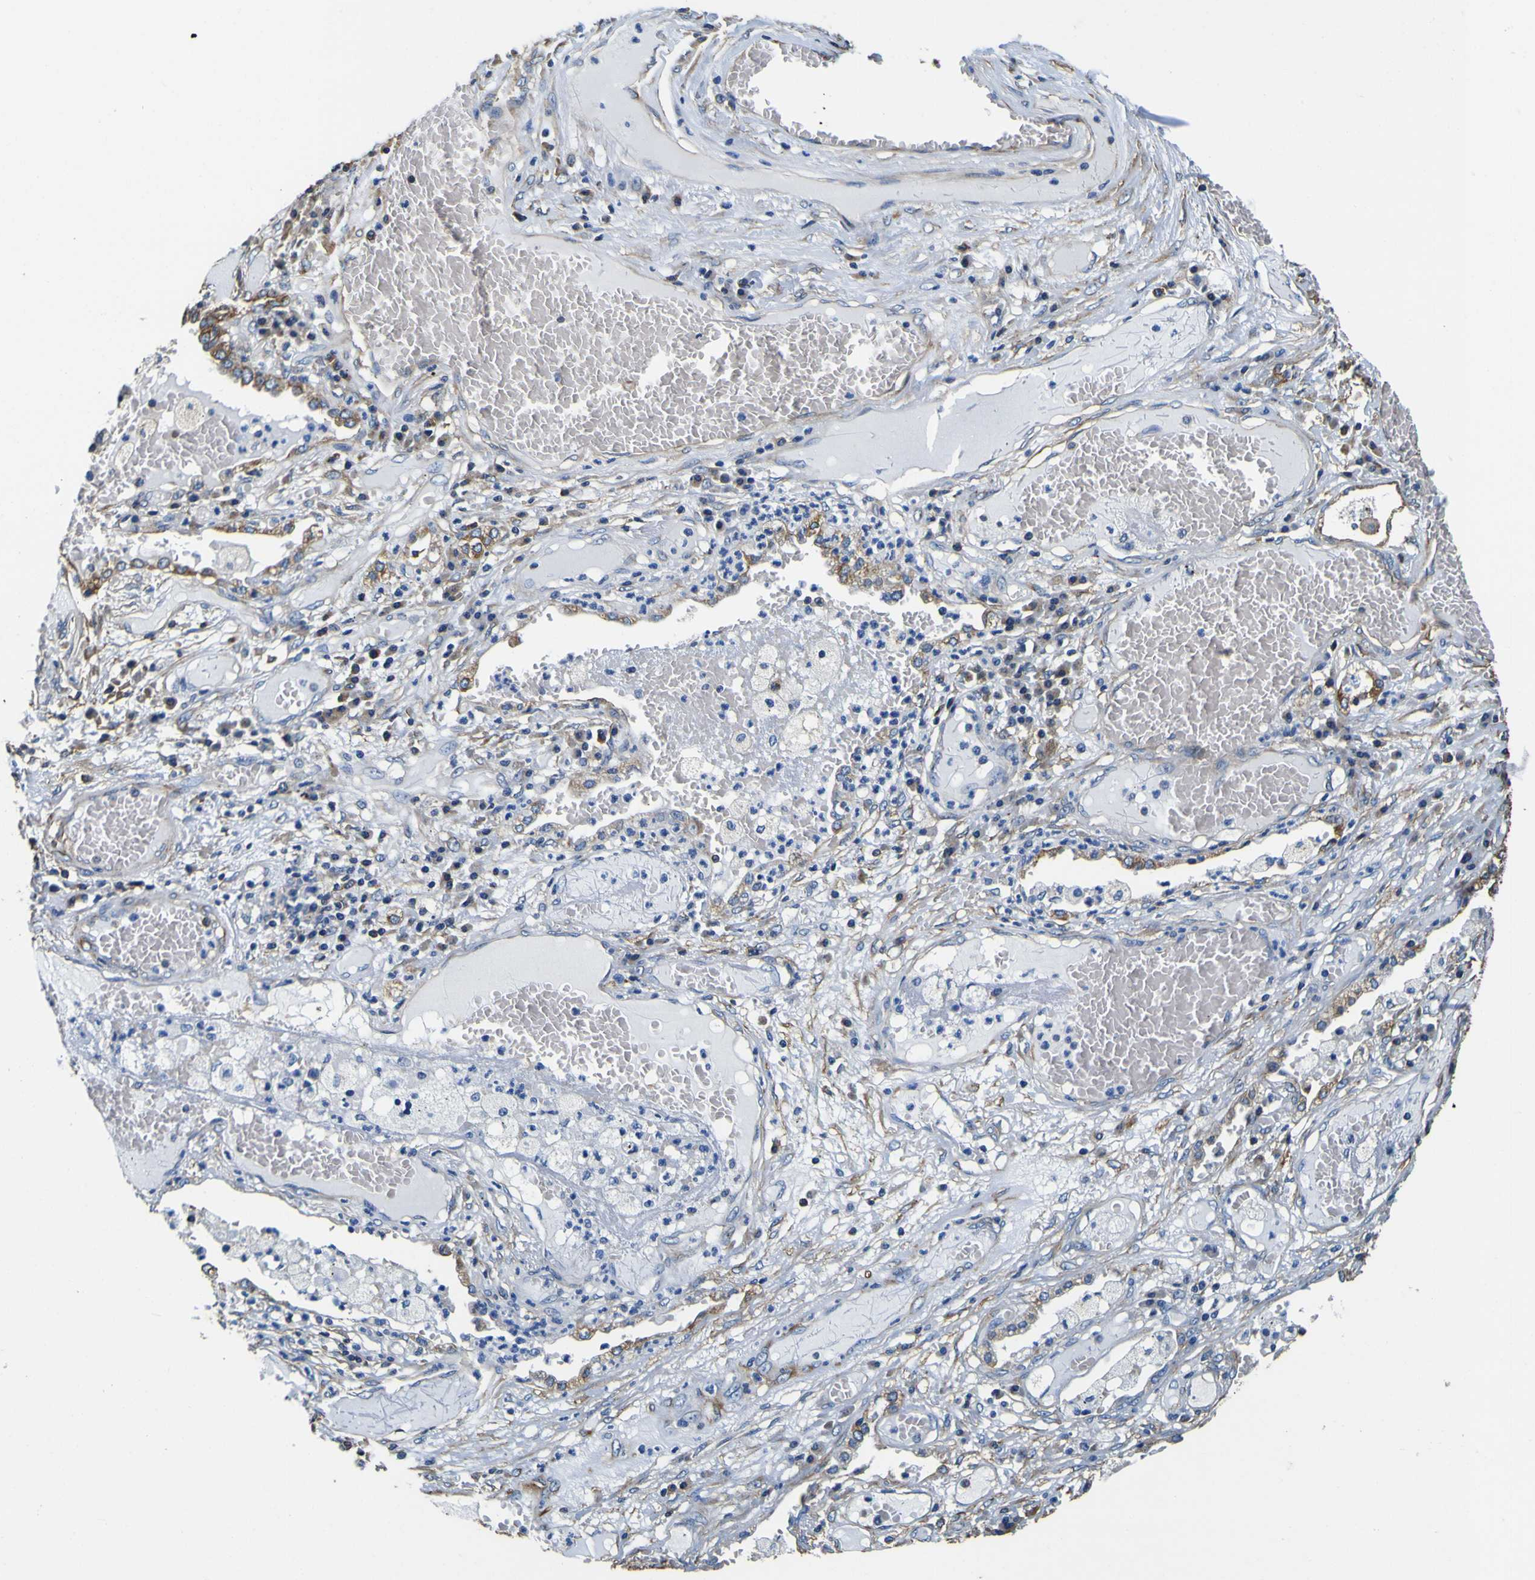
{"staining": {"intensity": "moderate", "quantity": ">75%", "location": "cytoplasmic/membranous"}, "tissue": "lung cancer", "cell_type": "Tumor cells", "image_type": "cancer", "snomed": [{"axis": "morphology", "description": "Squamous cell carcinoma, NOS"}, {"axis": "topography", "description": "Lung"}], "caption": "High-power microscopy captured an immunohistochemistry (IHC) micrograph of lung squamous cell carcinoma, revealing moderate cytoplasmic/membranous positivity in approximately >75% of tumor cells.", "gene": "TUBA1B", "patient": {"sex": "male", "age": 71}}